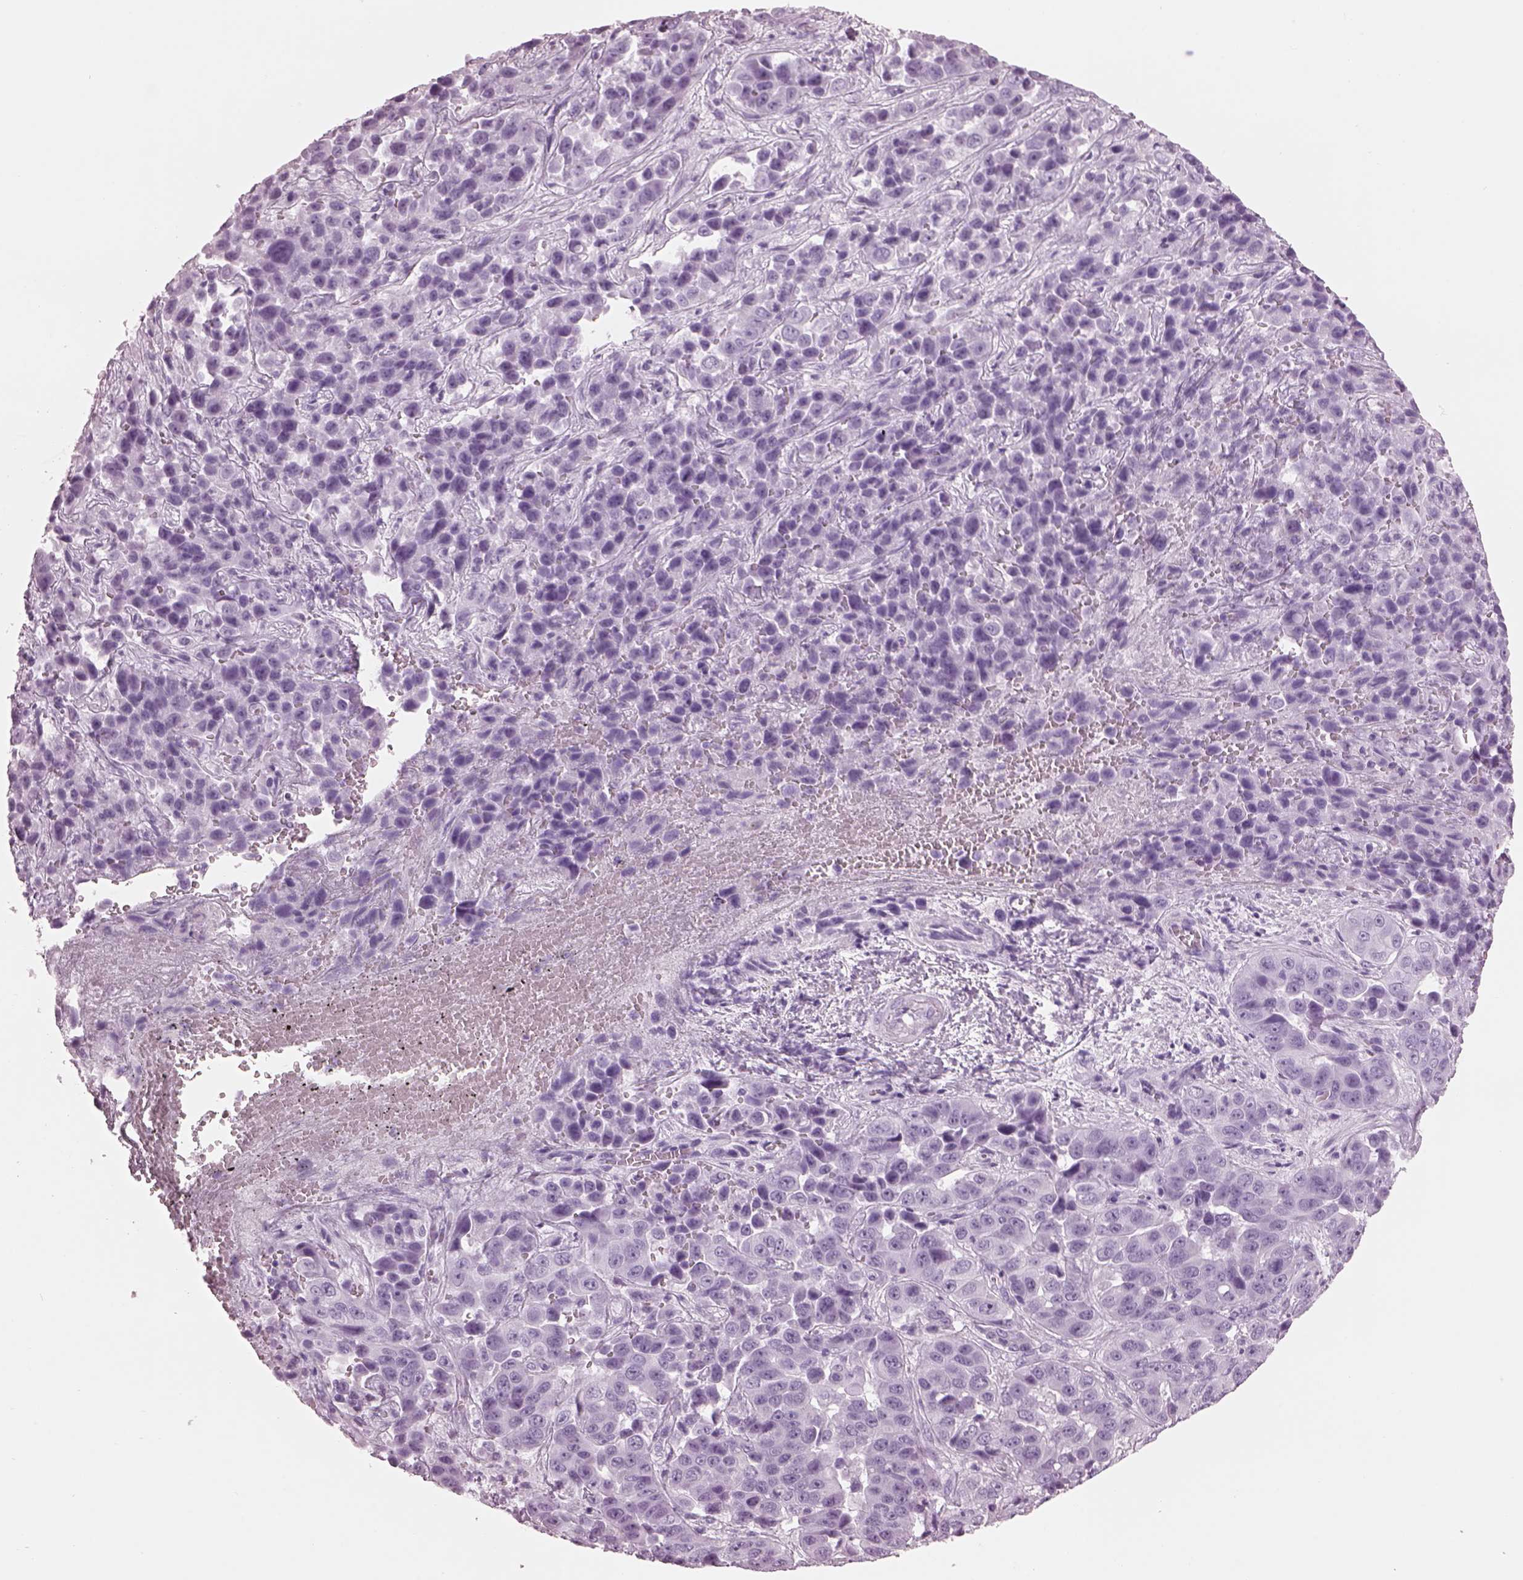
{"staining": {"intensity": "negative", "quantity": "none", "location": "none"}, "tissue": "liver cancer", "cell_type": "Tumor cells", "image_type": "cancer", "snomed": [{"axis": "morphology", "description": "Cholangiocarcinoma"}, {"axis": "topography", "description": "Liver"}], "caption": "Tumor cells are negative for brown protein staining in cholangiocarcinoma (liver).", "gene": "HYDIN", "patient": {"sex": "female", "age": 52}}